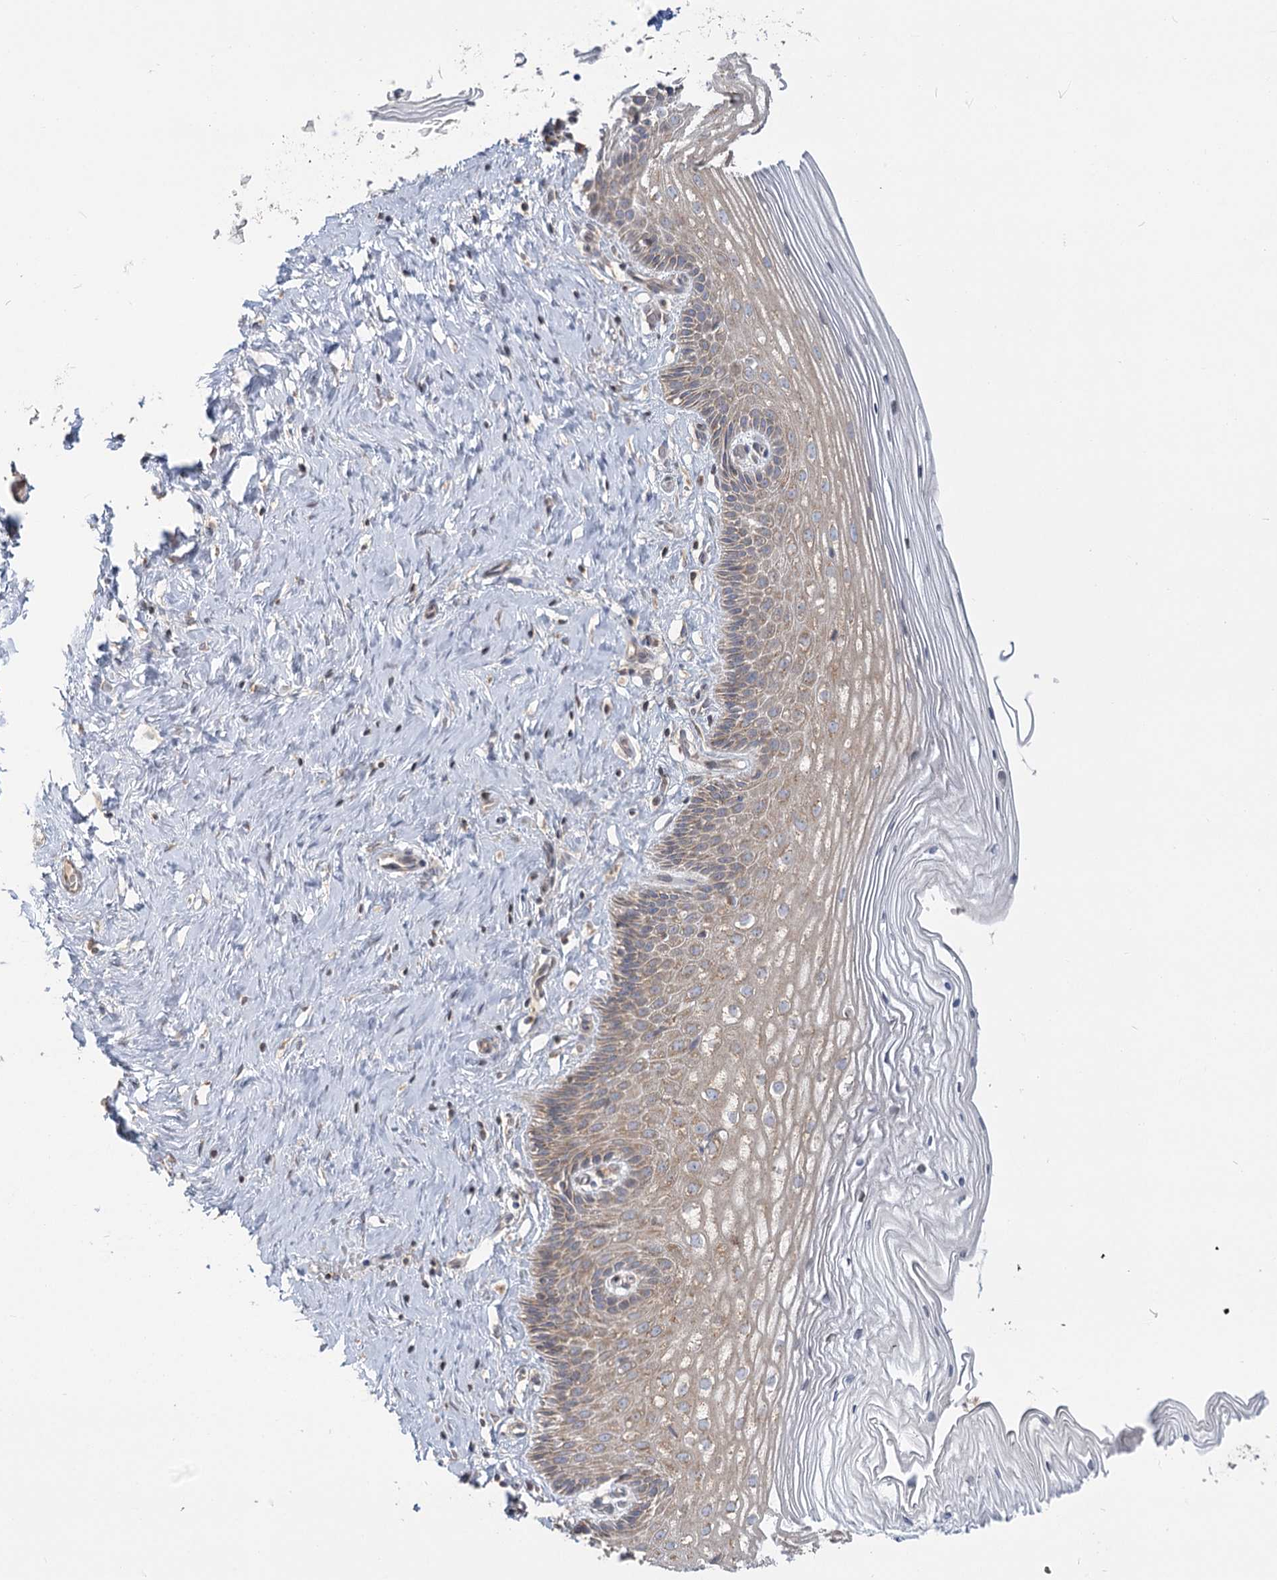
{"staining": {"intensity": "weak", "quantity": "25%-75%", "location": "cytoplasmic/membranous"}, "tissue": "cervix", "cell_type": "Glandular cells", "image_type": "normal", "snomed": [{"axis": "morphology", "description": "Normal tissue, NOS"}, {"axis": "topography", "description": "Cervix"}], "caption": "Immunohistochemical staining of normal cervix displays low levels of weak cytoplasmic/membranous positivity in approximately 25%-75% of glandular cells.", "gene": "MTMR3", "patient": {"sex": "female", "age": 33}}